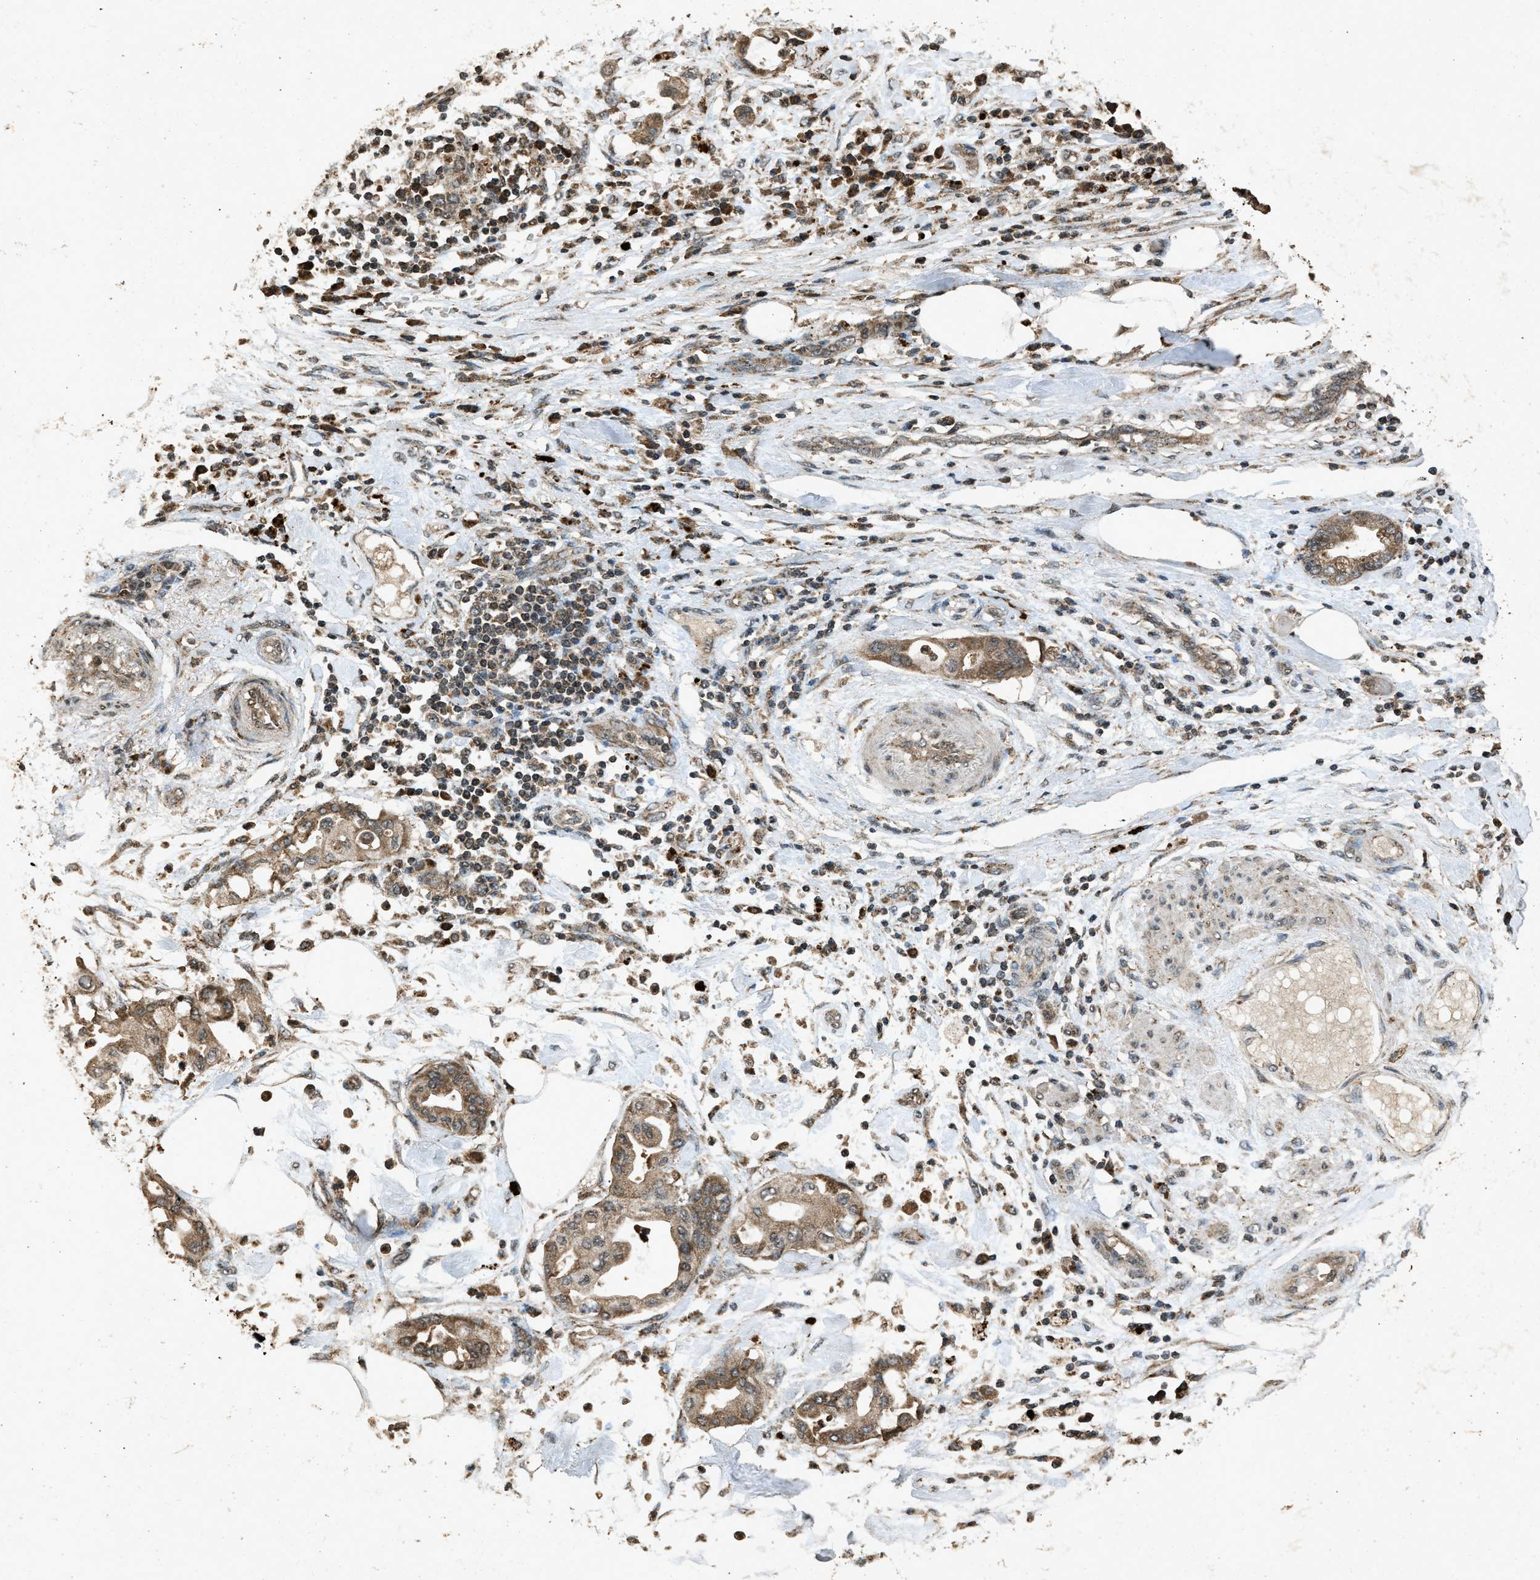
{"staining": {"intensity": "moderate", "quantity": ">75%", "location": "cytoplasmic/membranous"}, "tissue": "pancreatic cancer", "cell_type": "Tumor cells", "image_type": "cancer", "snomed": [{"axis": "morphology", "description": "Adenocarcinoma, NOS"}, {"axis": "morphology", "description": "Adenocarcinoma, metastatic, NOS"}, {"axis": "topography", "description": "Lymph node"}, {"axis": "topography", "description": "Pancreas"}, {"axis": "topography", "description": "Duodenum"}], "caption": "The histopathology image exhibits staining of adenocarcinoma (pancreatic), revealing moderate cytoplasmic/membranous protein positivity (brown color) within tumor cells.", "gene": "OAS1", "patient": {"sex": "female", "age": 64}}